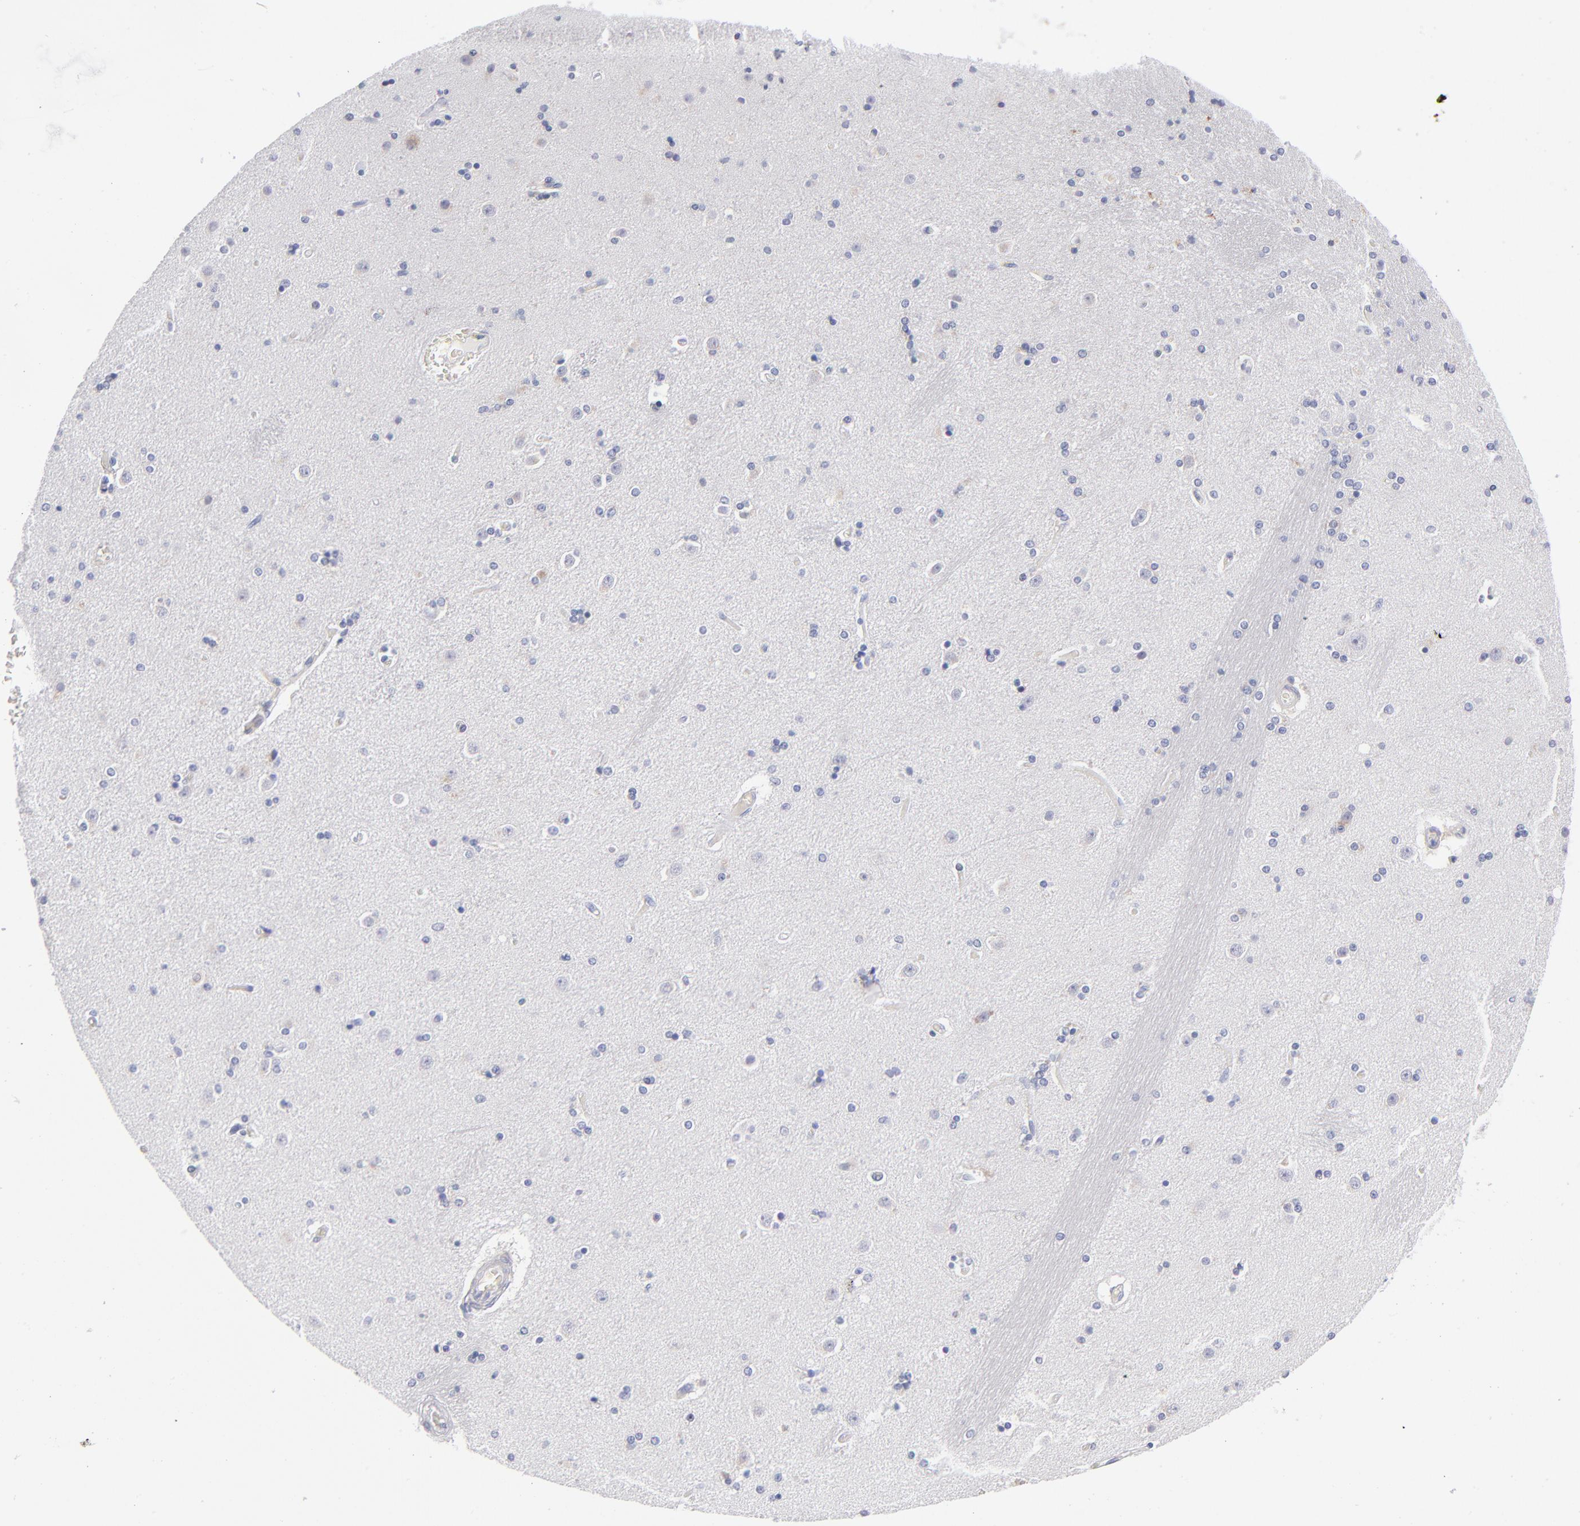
{"staining": {"intensity": "weak", "quantity": "<25%", "location": "cytoplasmic/membranous"}, "tissue": "caudate", "cell_type": "Glial cells", "image_type": "normal", "snomed": [{"axis": "morphology", "description": "Normal tissue, NOS"}, {"axis": "topography", "description": "Lateral ventricle wall"}], "caption": "Human caudate stained for a protein using immunohistochemistry exhibits no positivity in glial cells.", "gene": "MTHFD2", "patient": {"sex": "female", "age": 54}}